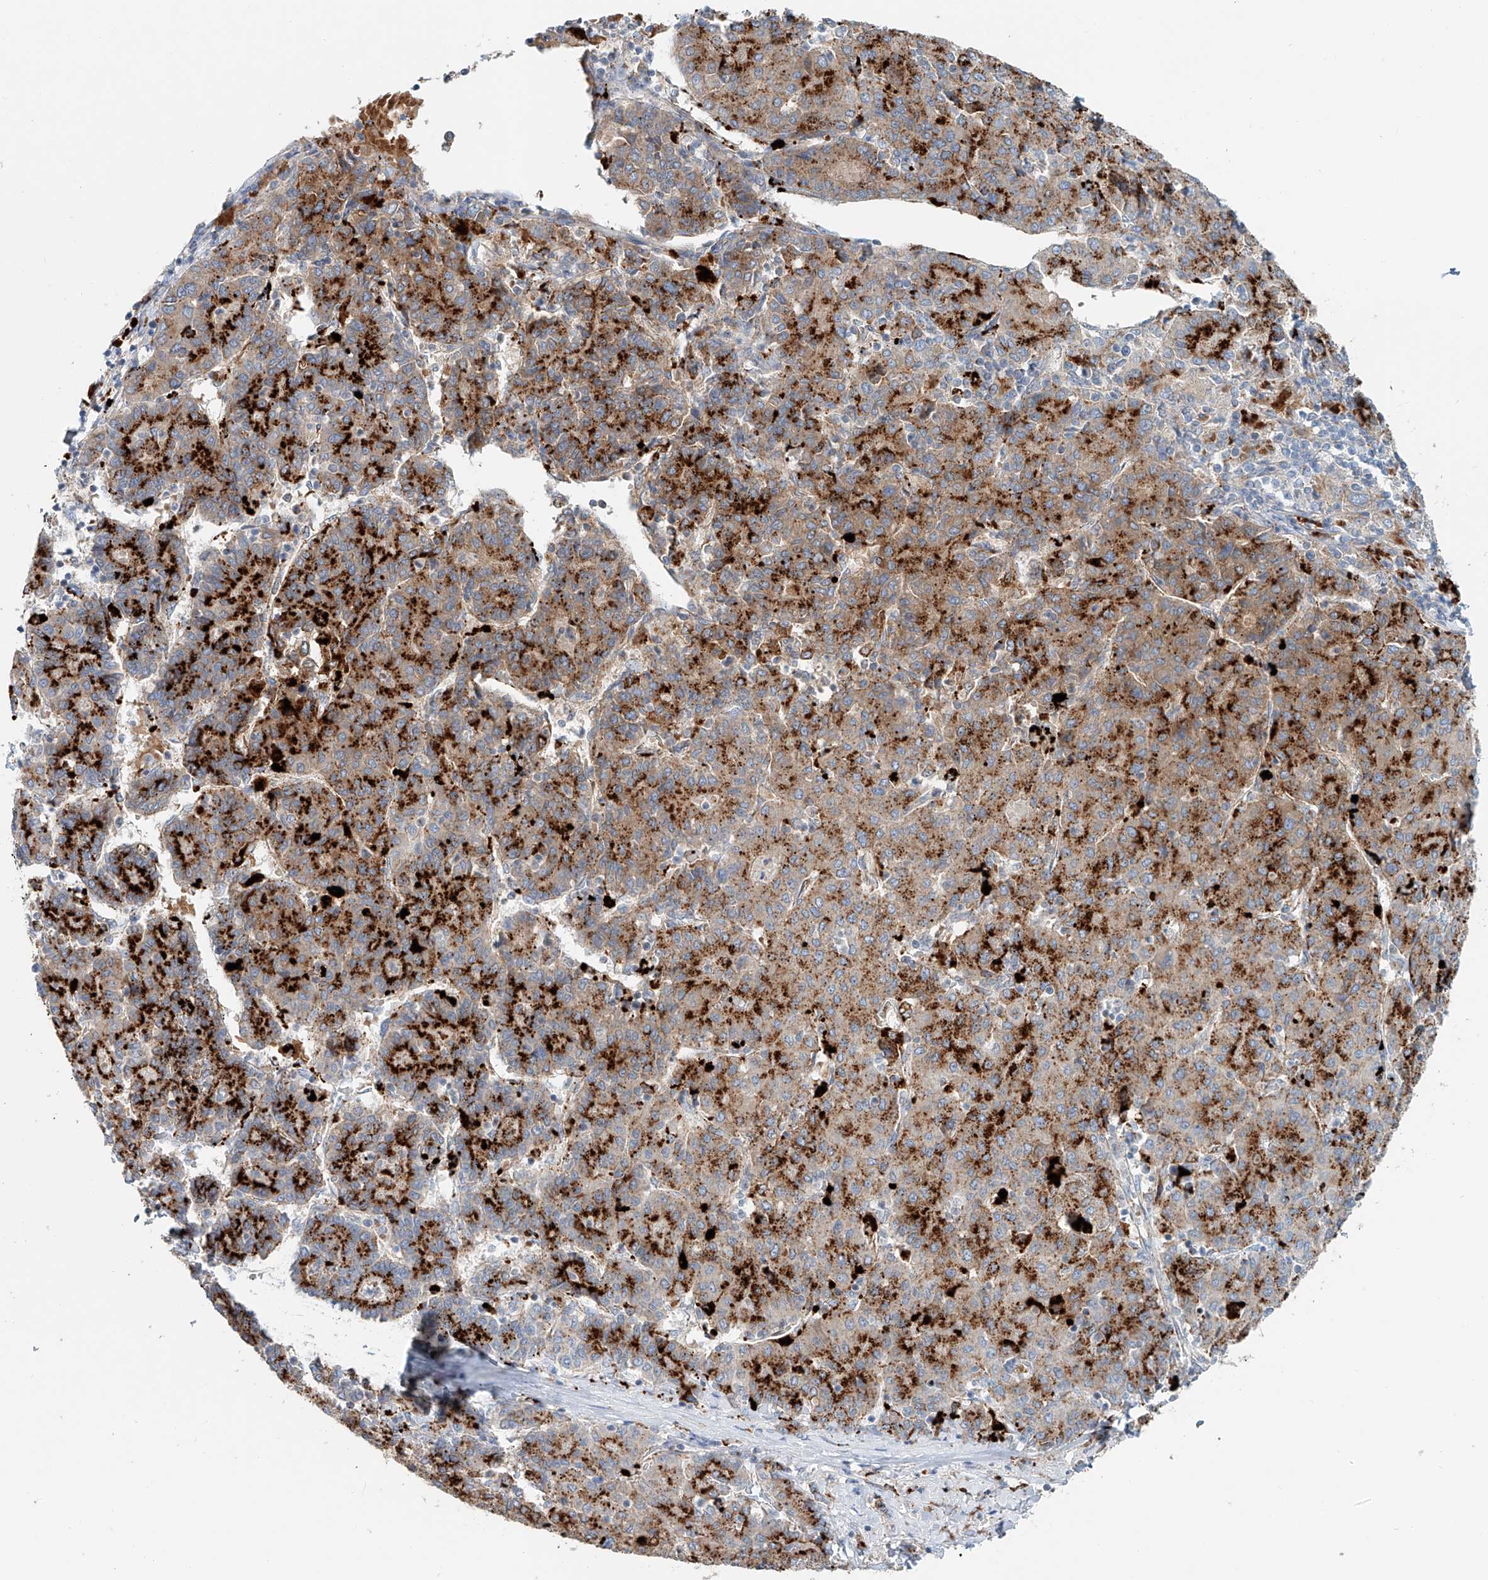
{"staining": {"intensity": "strong", "quantity": ">75%", "location": "cytoplasmic/membranous"}, "tissue": "liver cancer", "cell_type": "Tumor cells", "image_type": "cancer", "snomed": [{"axis": "morphology", "description": "Carcinoma, Hepatocellular, NOS"}, {"axis": "topography", "description": "Liver"}], "caption": "Immunohistochemical staining of liver cancer exhibits strong cytoplasmic/membranous protein staining in approximately >75% of tumor cells.", "gene": "TRIM47", "patient": {"sex": "male", "age": 65}}